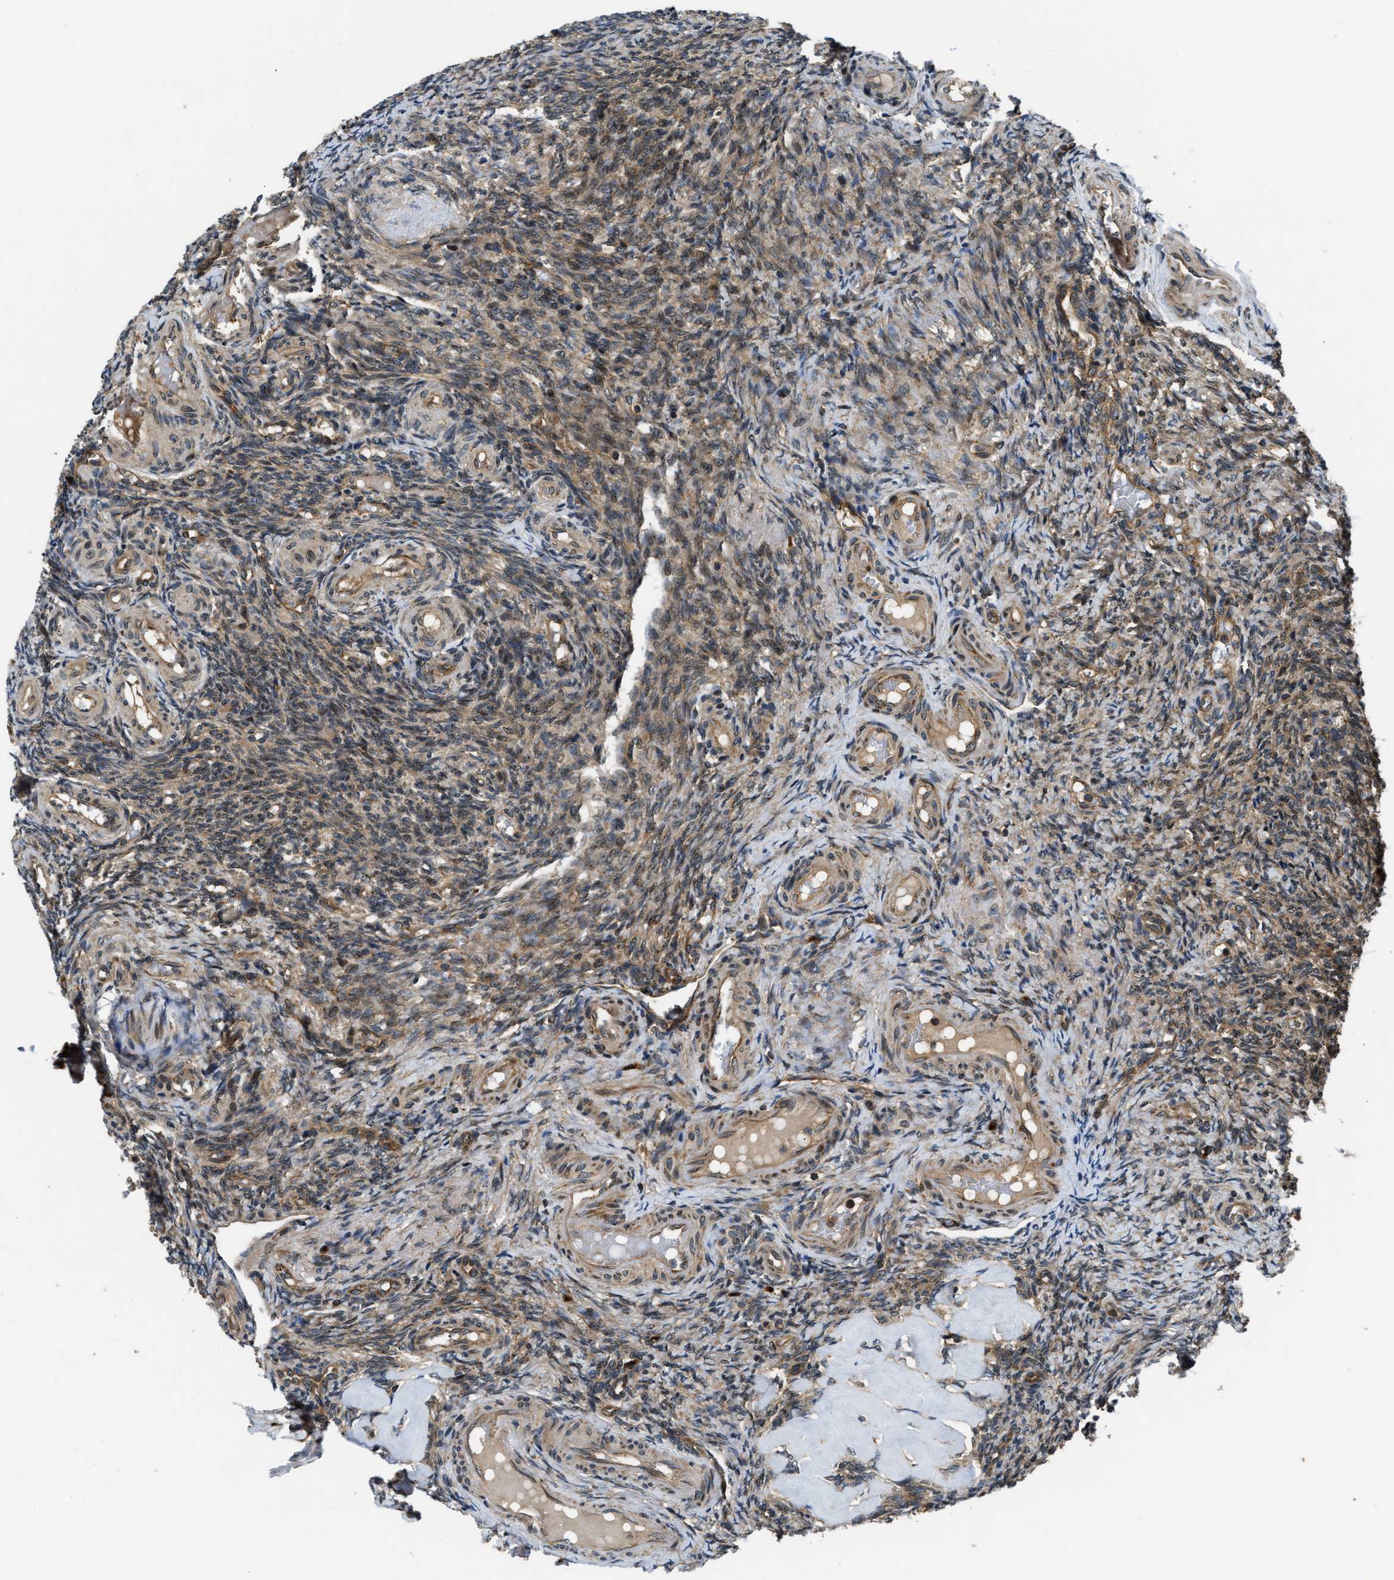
{"staining": {"intensity": "strong", "quantity": ">75%", "location": "cytoplasmic/membranous"}, "tissue": "ovary", "cell_type": "Follicle cells", "image_type": "normal", "snomed": [{"axis": "morphology", "description": "Normal tissue, NOS"}, {"axis": "topography", "description": "Ovary"}], "caption": "IHC histopathology image of normal human ovary stained for a protein (brown), which demonstrates high levels of strong cytoplasmic/membranous expression in approximately >75% of follicle cells.", "gene": "PNPLA8", "patient": {"sex": "female", "age": 41}}